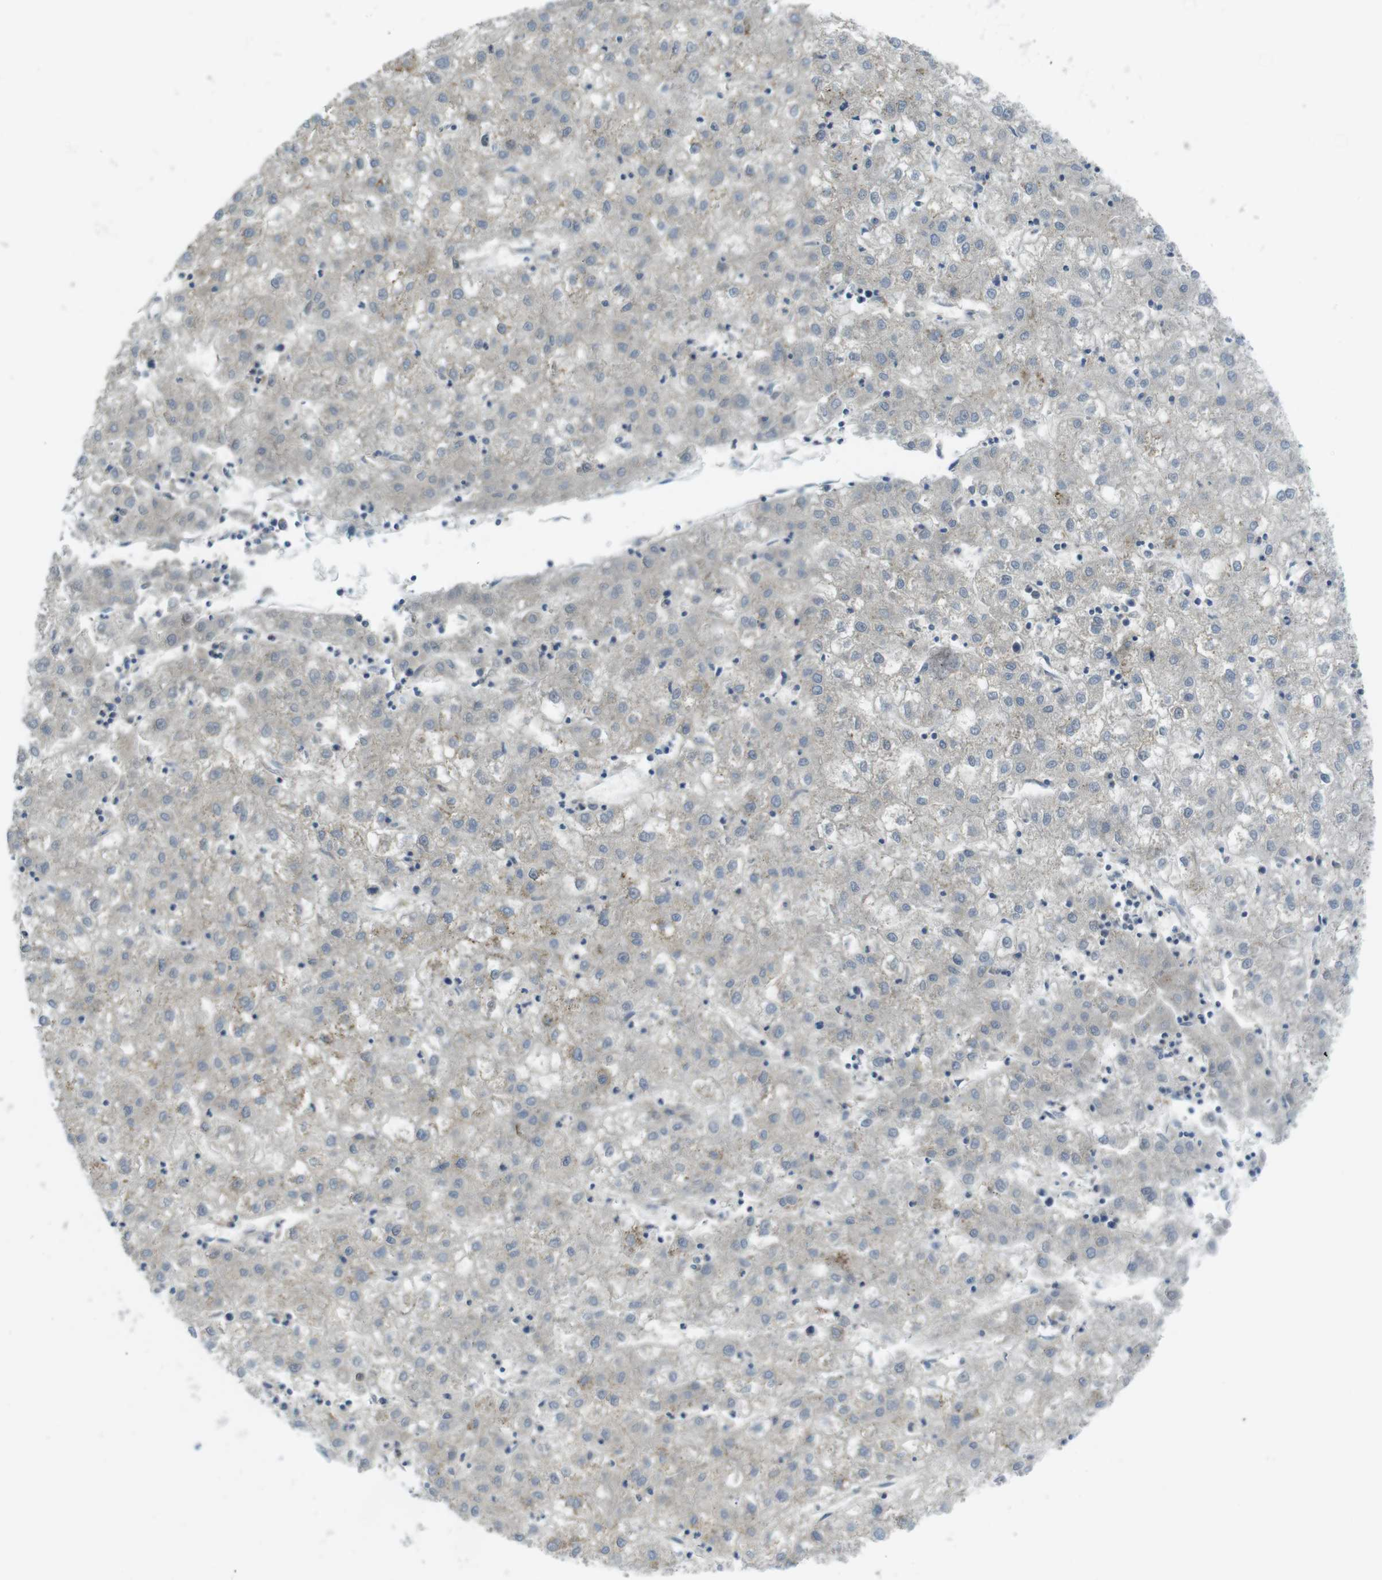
{"staining": {"intensity": "moderate", "quantity": "<25%", "location": "cytoplasmic/membranous"}, "tissue": "liver cancer", "cell_type": "Tumor cells", "image_type": "cancer", "snomed": [{"axis": "morphology", "description": "Carcinoma, Hepatocellular, NOS"}, {"axis": "topography", "description": "Liver"}], "caption": "Liver cancer stained with DAB (3,3'-diaminobenzidine) immunohistochemistry exhibits low levels of moderate cytoplasmic/membranous staining in approximately <25% of tumor cells. The protein of interest is shown in brown color, while the nuclei are stained blue.", "gene": "ASIC5", "patient": {"sex": "male", "age": 72}}